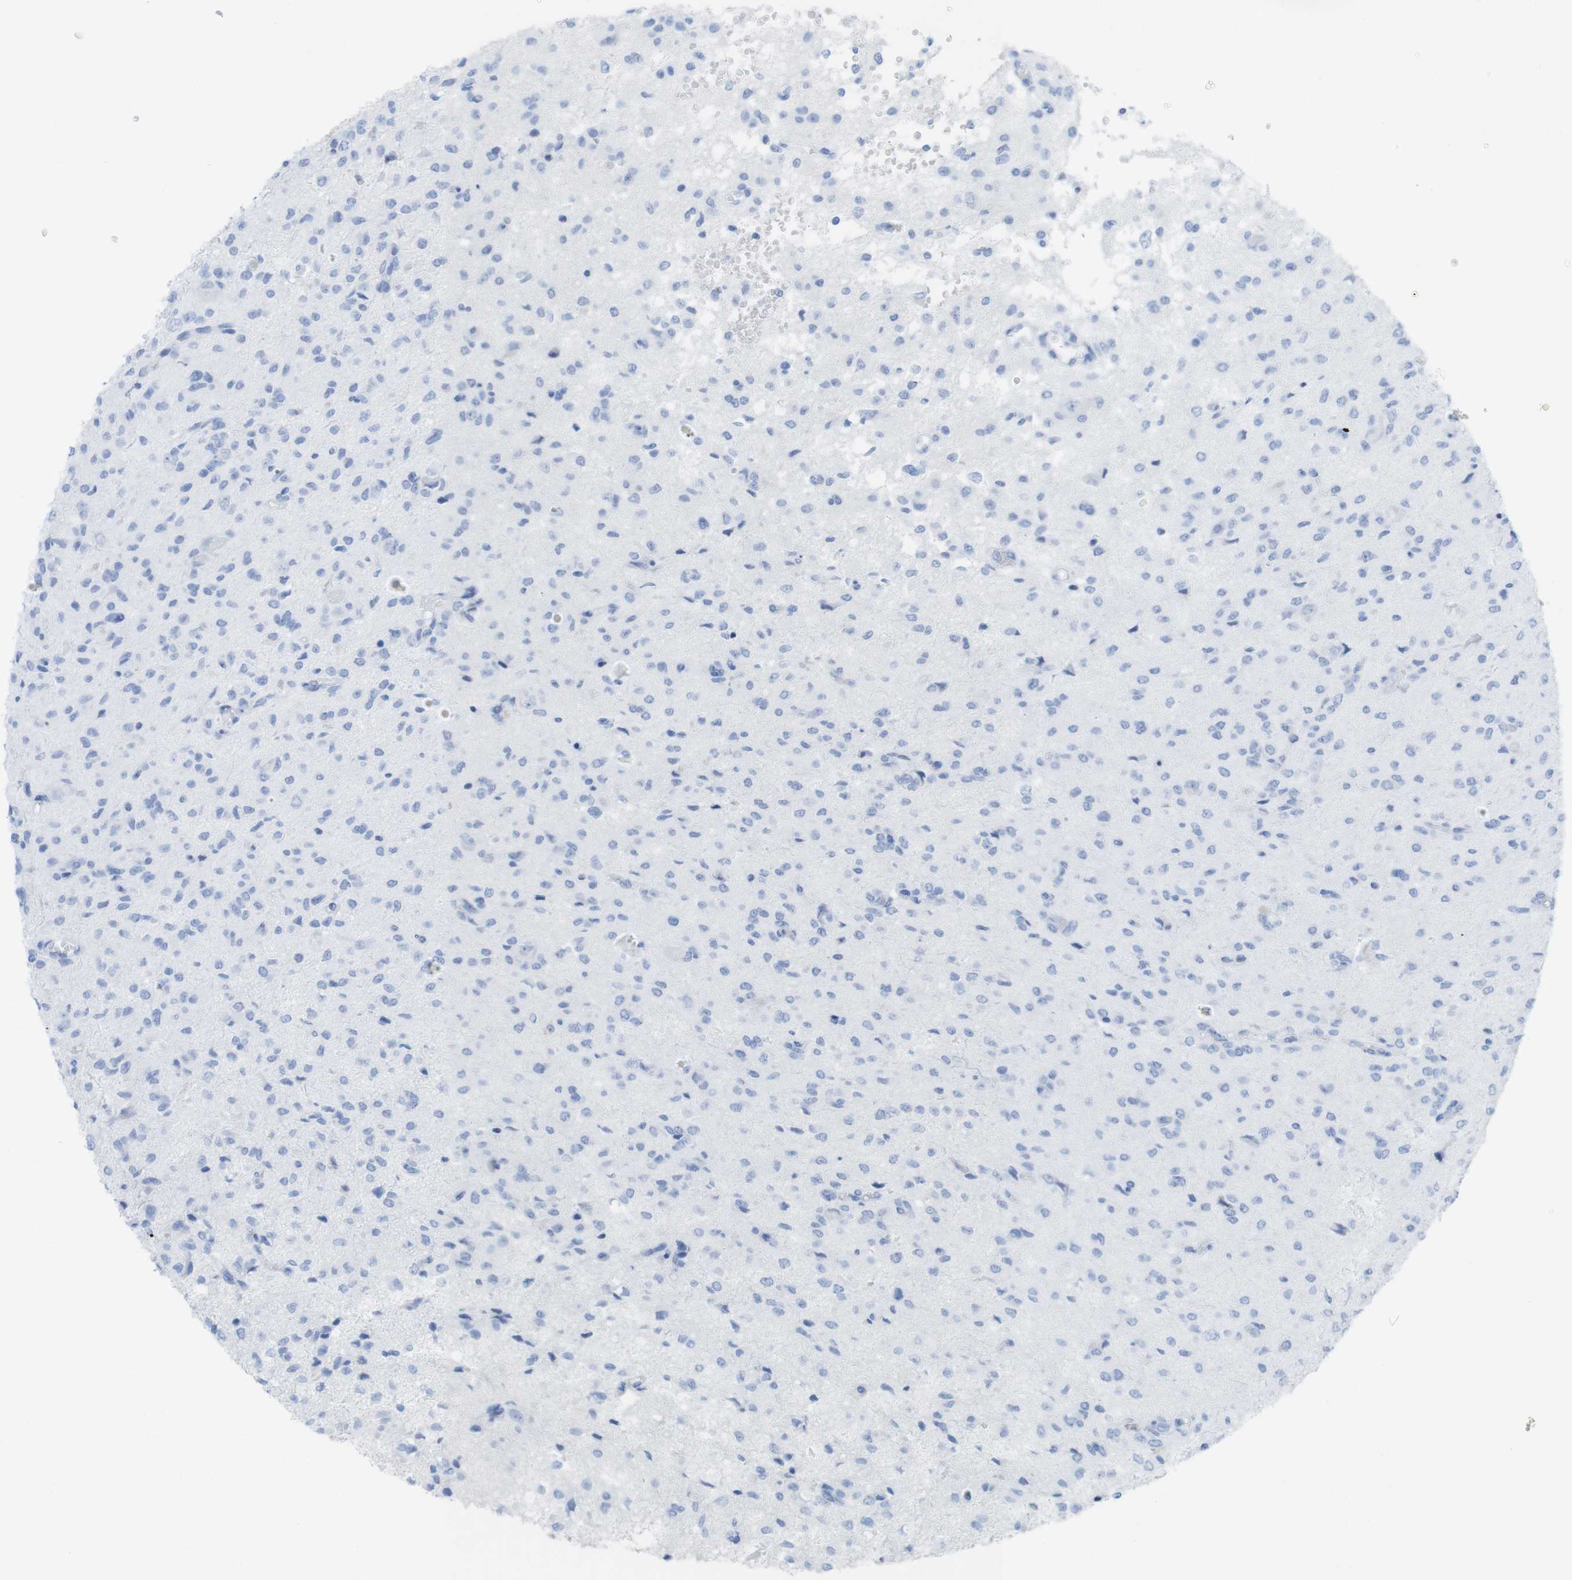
{"staining": {"intensity": "negative", "quantity": "none", "location": "none"}, "tissue": "glioma", "cell_type": "Tumor cells", "image_type": "cancer", "snomed": [{"axis": "morphology", "description": "Glioma, malignant, High grade"}, {"axis": "topography", "description": "Brain"}], "caption": "Tumor cells are negative for protein expression in human glioma. The staining was performed using DAB (3,3'-diaminobenzidine) to visualize the protein expression in brown, while the nuclei were stained in blue with hematoxylin (Magnification: 20x).", "gene": "MYH7", "patient": {"sex": "female", "age": 59}}